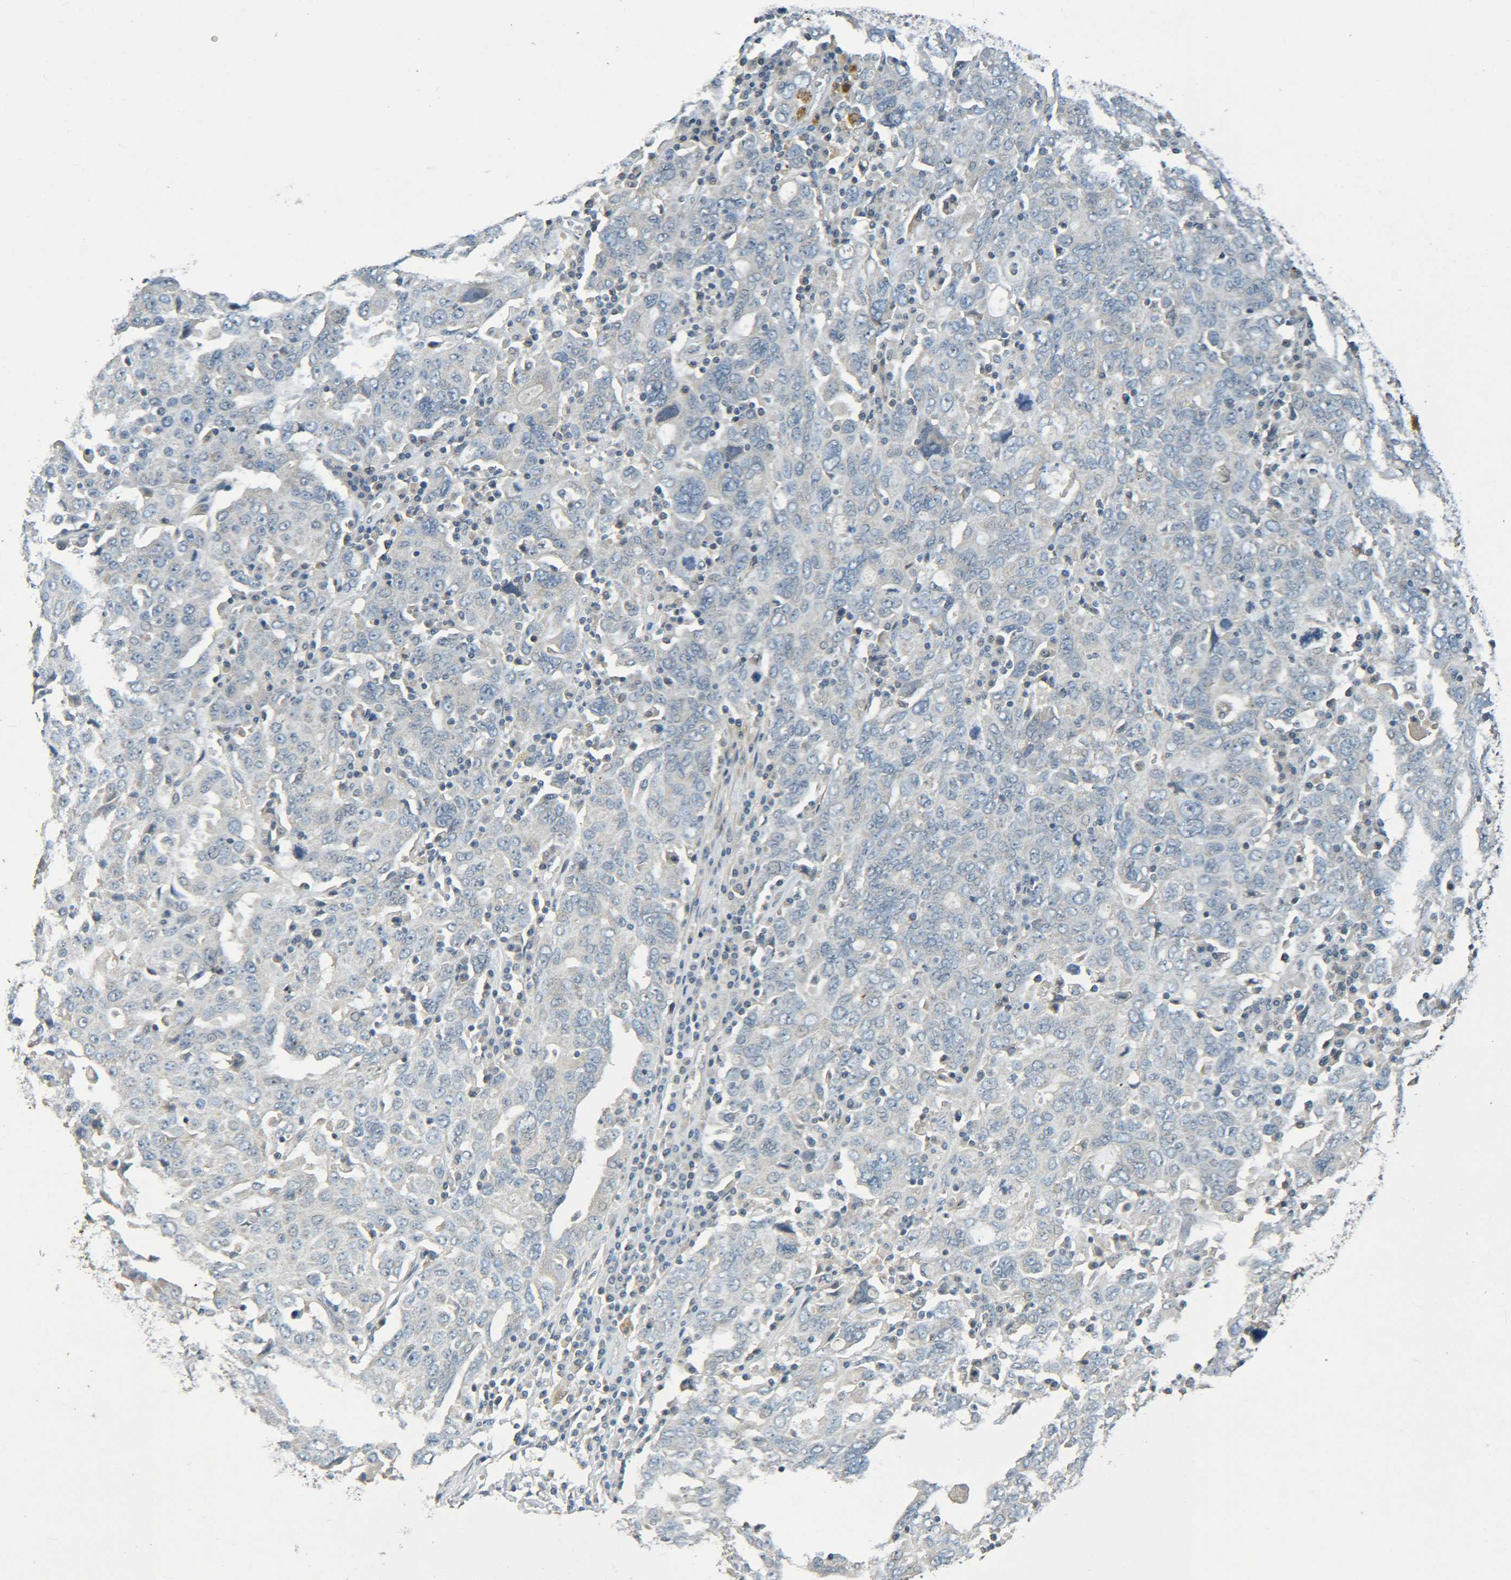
{"staining": {"intensity": "negative", "quantity": "none", "location": "none"}, "tissue": "ovarian cancer", "cell_type": "Tumor cells", "image_type": "cancer", "snomed": [{"axis": "morphology", "description": "Carcinoma, endometroid"}, {"axis": "topography", "description": "Ovary"}], "caption": "Immunohistochemistry (IHC) histopathology image of ovarian cancer stained for a protein (brown), which reveals no expression in tumor cells. (Brightfield microscopy of DAB immunohistochemistry (IHC) at high magnification).", "gene": "CYP4F2", "patient": {"sex": "female", "age": 62}}